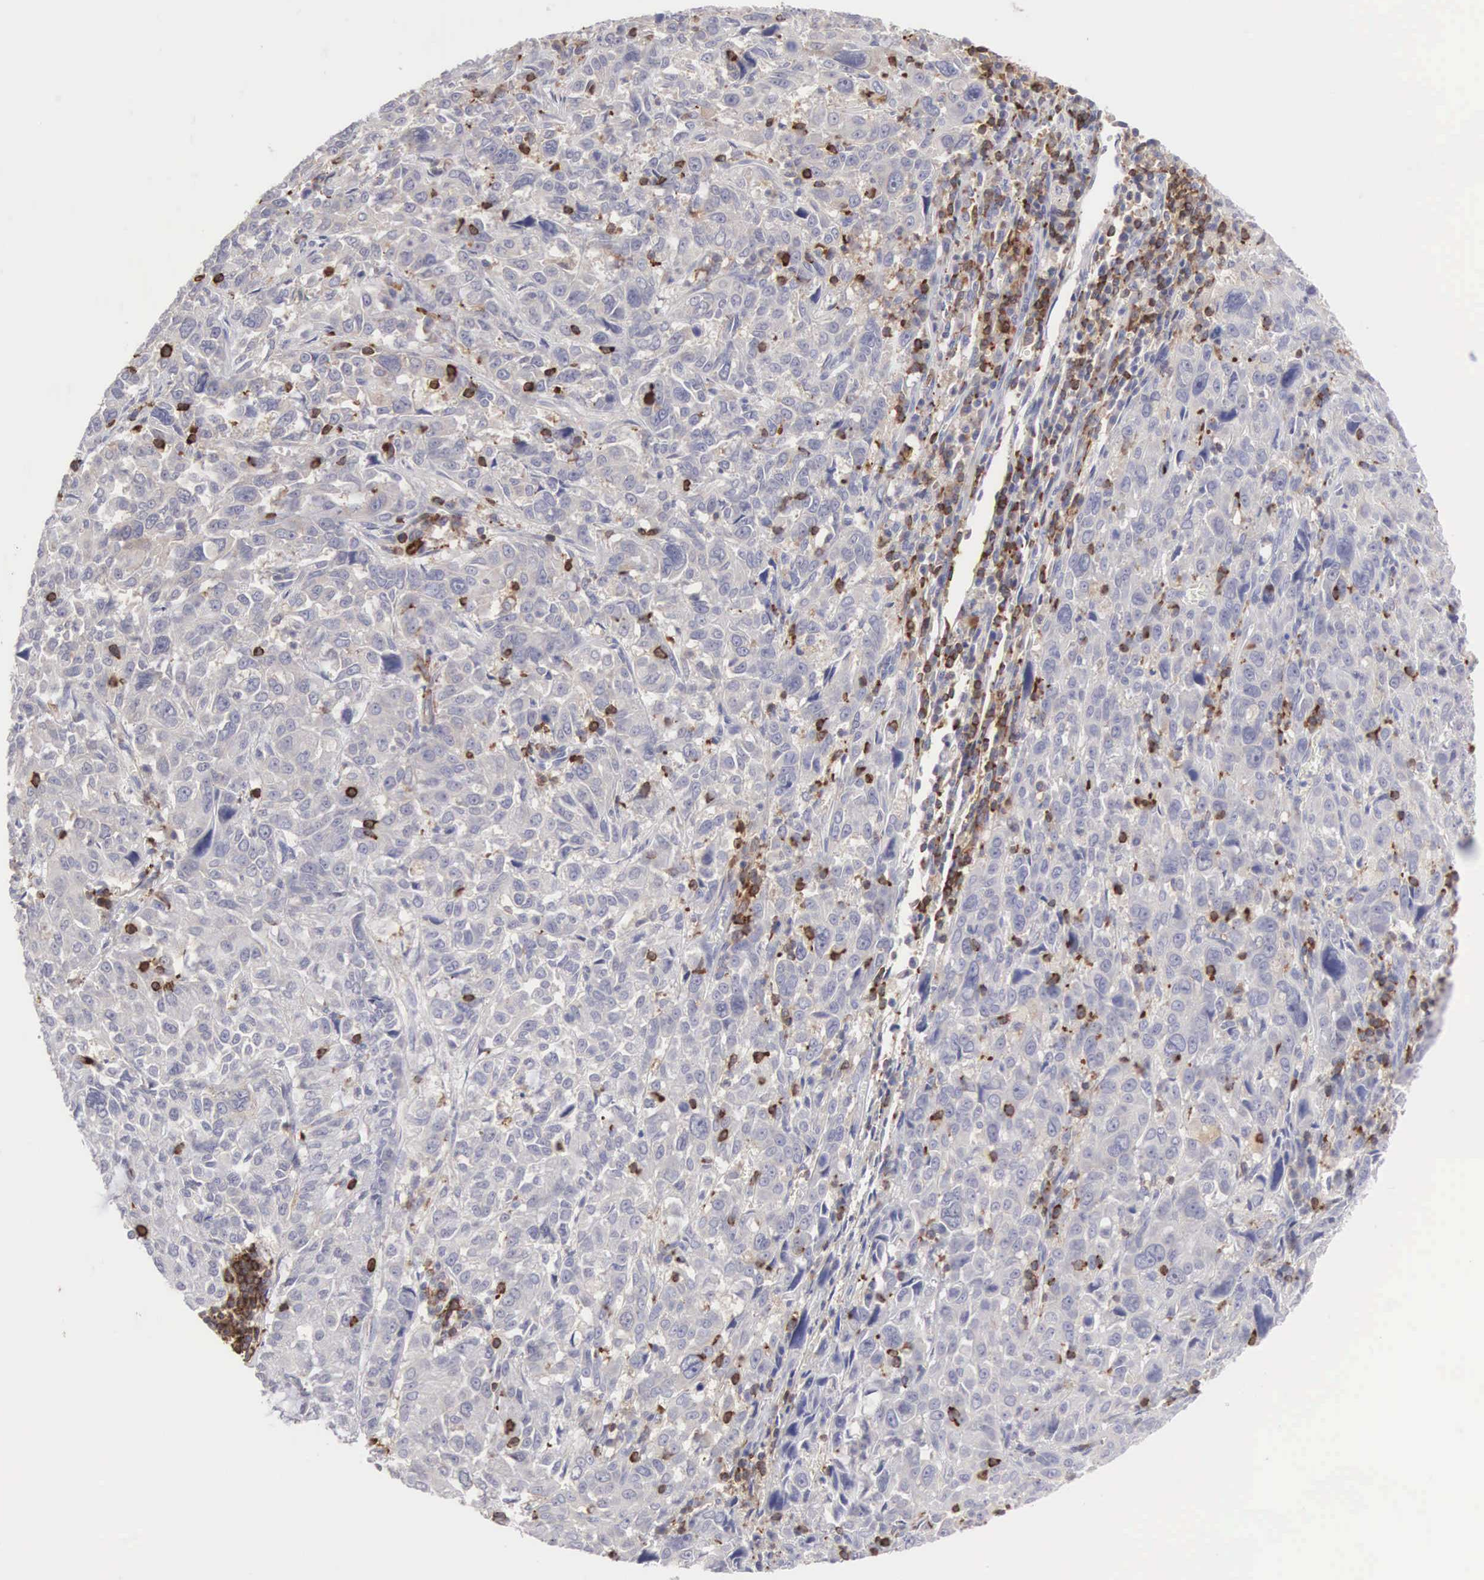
{"staining": {"intensity": "weak", "quantity": "<25%", "location": "cytoplasmic/membranous"}, "tissue": "pancreatic cancer", "cell_type": "Tumor cells", "image_type": "cancer", "snomed": [{"axis": "morphology", "description": "Adenocarcinoma, NOS"}, {"axis": "topography", "description": "Pancreas"}], "caption": "IHC histopathology image of human pancreatic adenocarcinoma stained for a protein (brown), which demonstrates no staining in tumor cells.", "gene": "SH3BP1", "patient": {"sex": "female", "age": 52}}